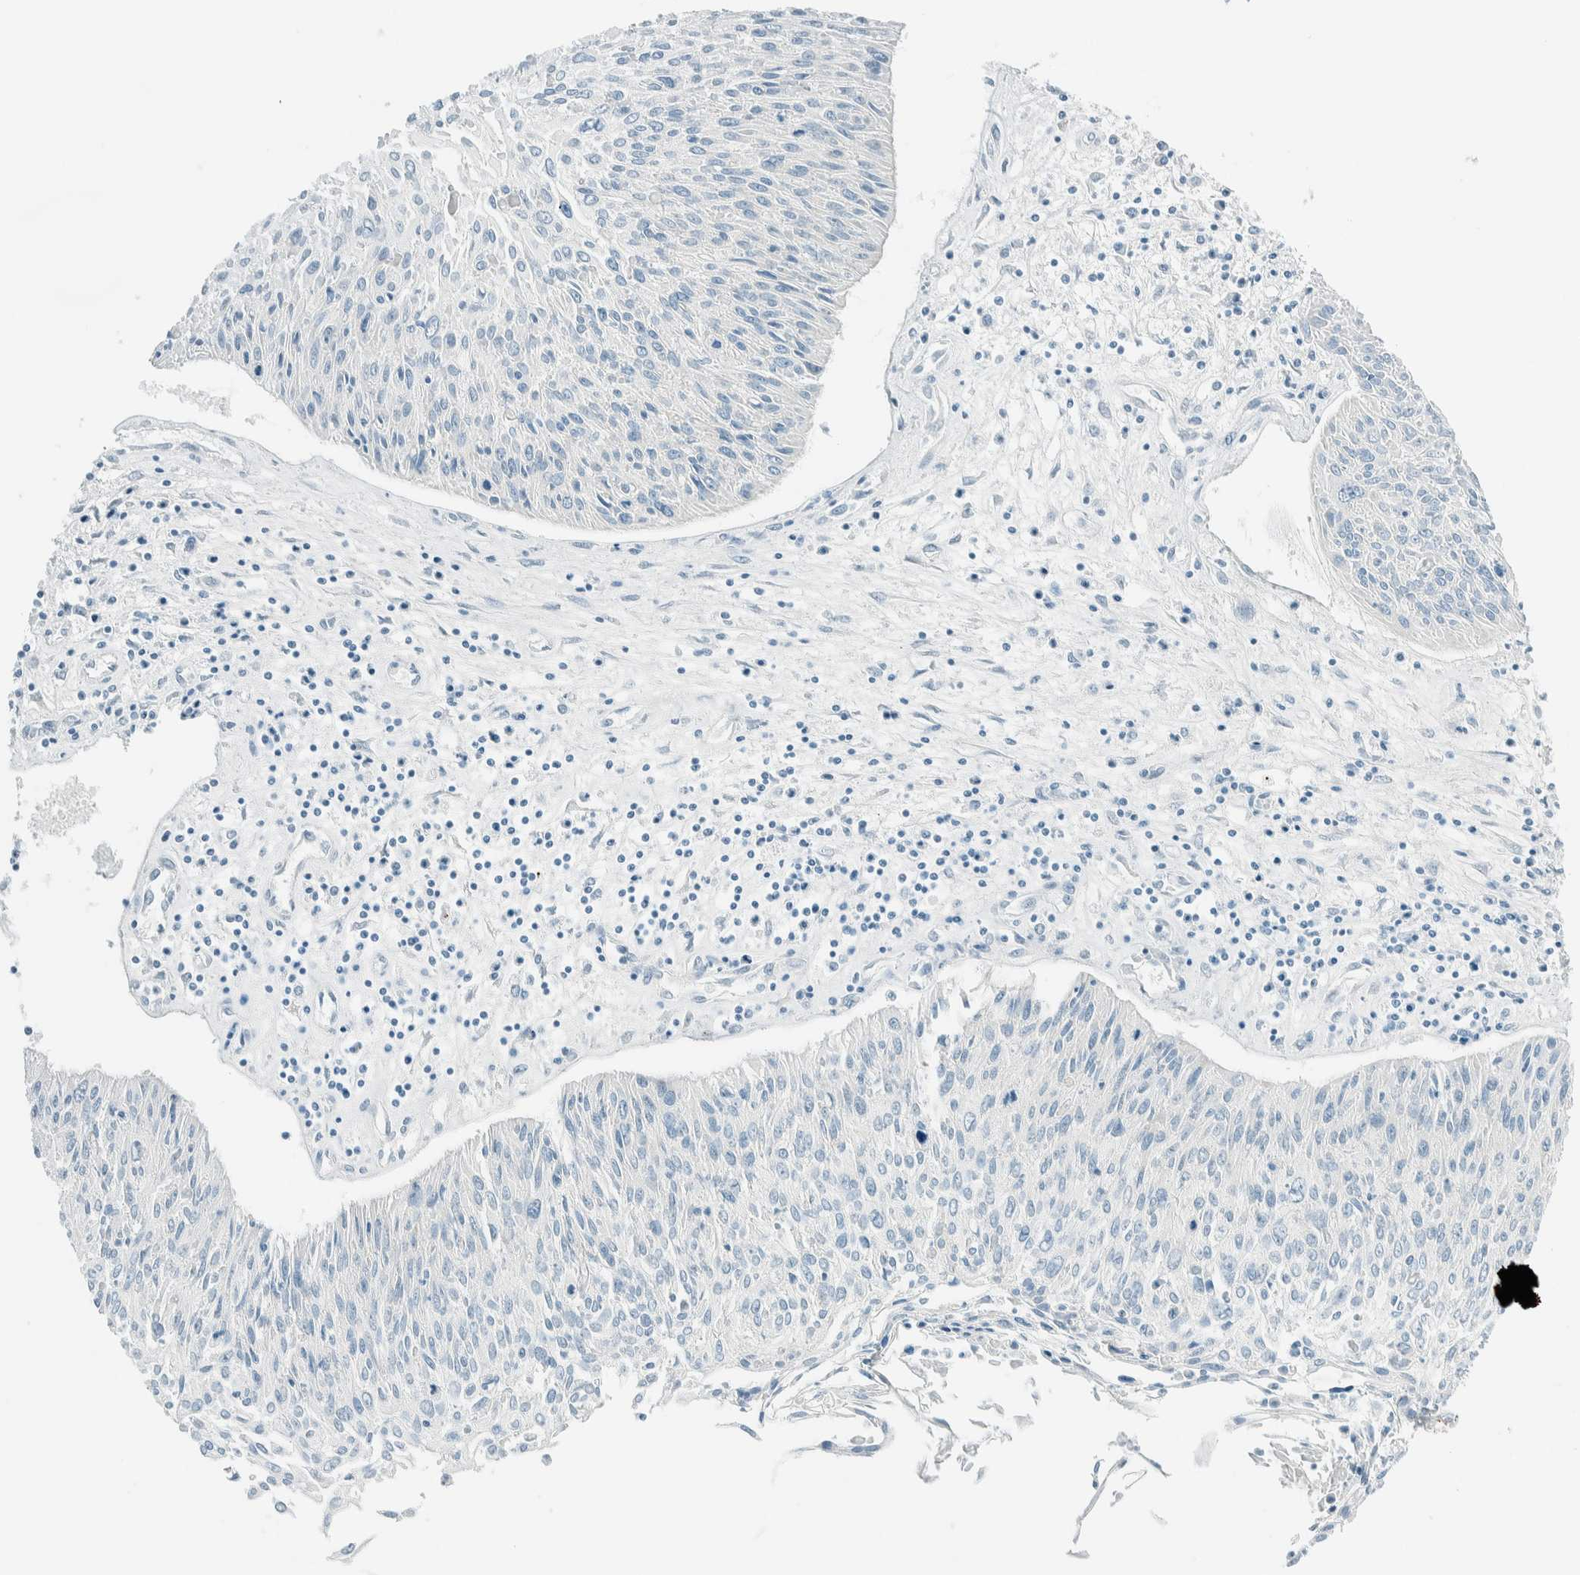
{"staining": {"intensity": "weak", "quantity": "<25%", "location": "cytoplasmic/membranous"}, "tissue": "cervical cancer", "cell_type": "Tumor cells", "image_type": "cancer", "snomed": [{"axis": "morphology", "description": "Squamous cell carcinoma, NOS"}, {"axis": "topography", "description": "Cervix"}], "caption": "Cervical squamous cell carcinoma was stained to show a protein in brown. There is no significant staining in tumor cells.", "gene": "ALDH7A1", "patient": {"sex": "female", "age": 51}}